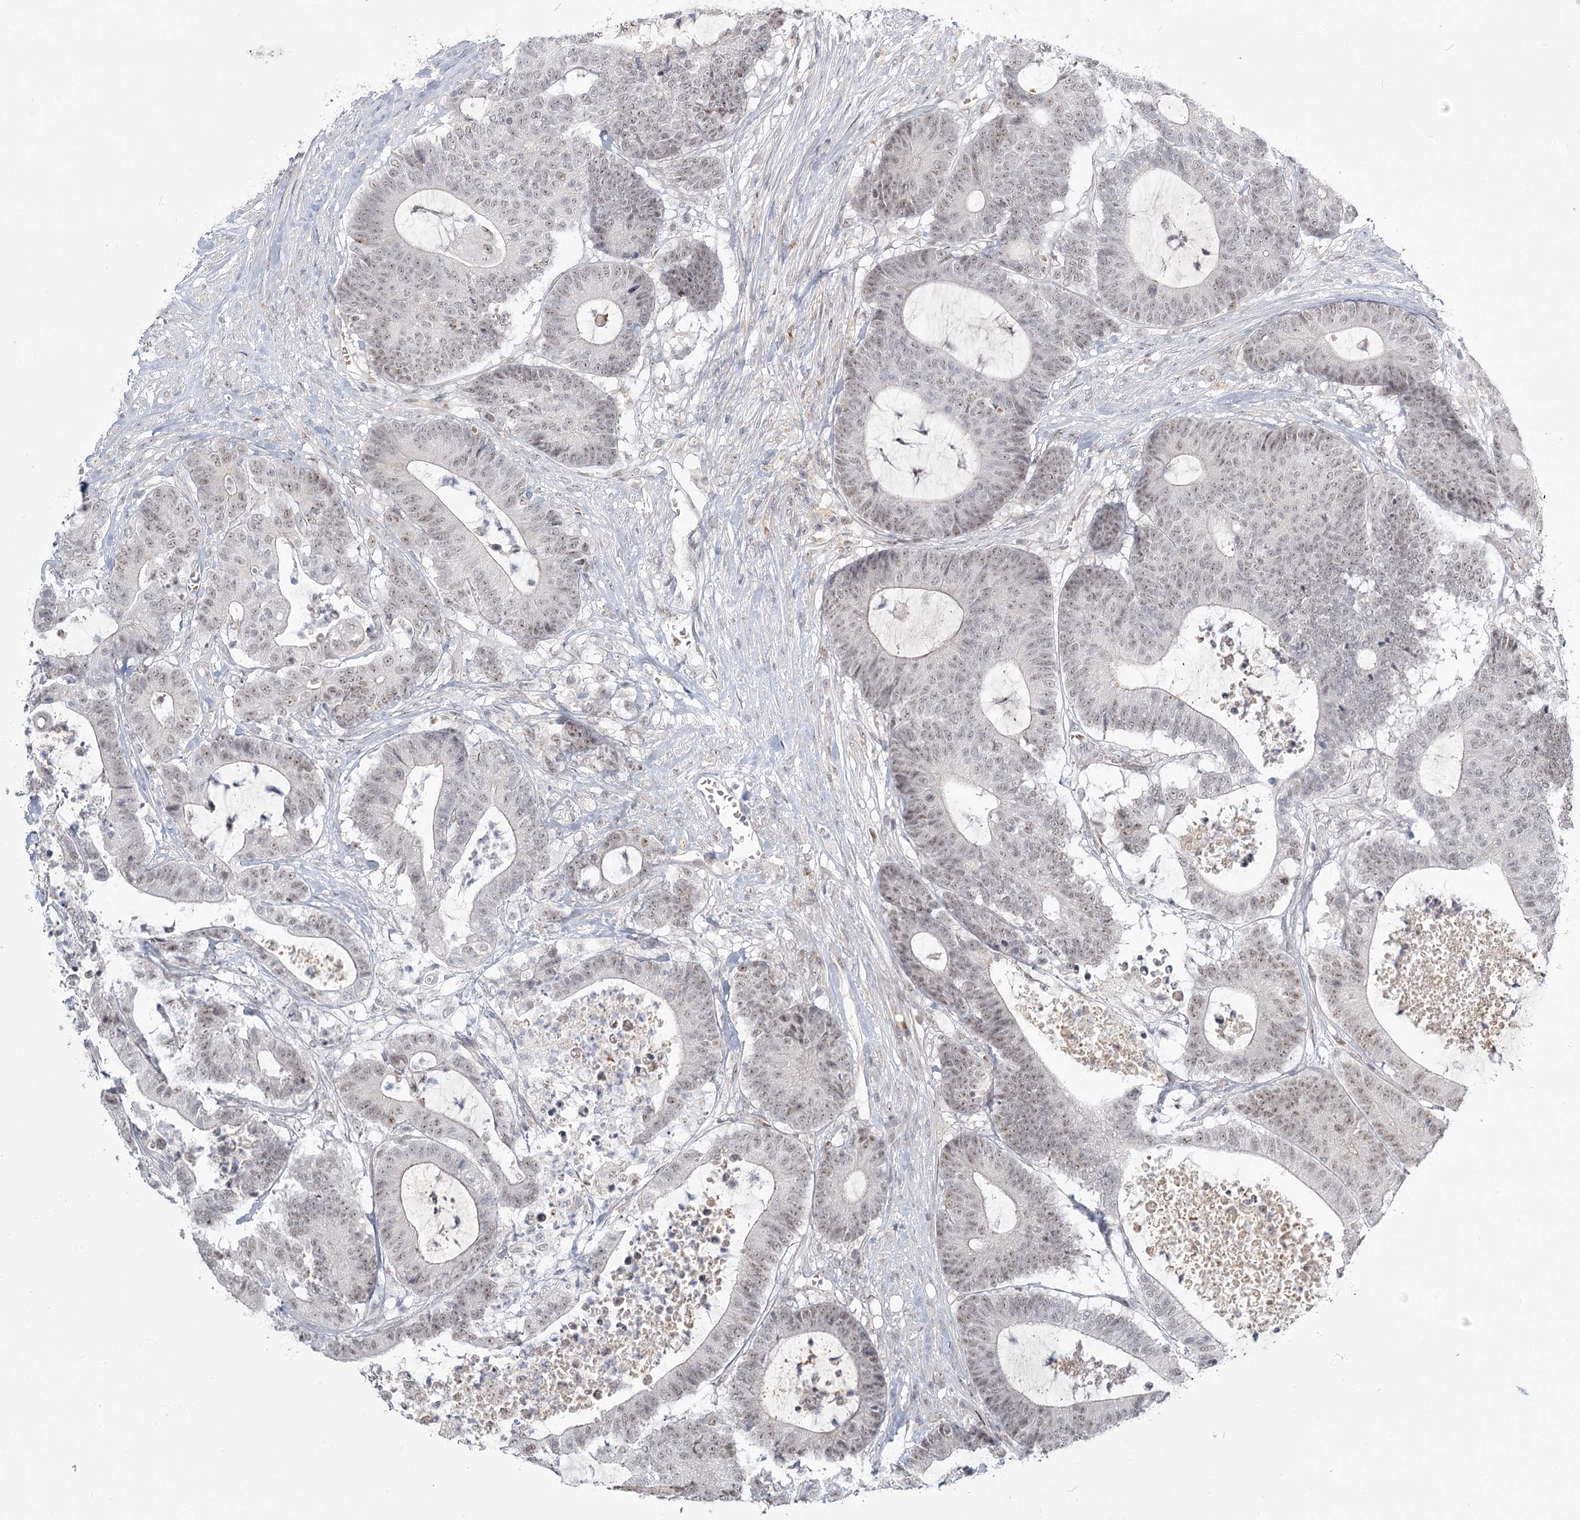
{"staining": {"intensity": "weak", "quantity": ">75%", "location": "nuclear"}, "tissue": "colorectal cancer", "cell_type": "Tumor cells", "image_type": "cancer", "snomed": [{"axis": "morphology", "description": "Adenocarcinoma, NOS"}, {"axis": "topography", "description": "Colon"}], "caption": "Colorectal cancer (adenocarcinoma) stained for a protein (brown) displays weak nuclear positive expression in approximately >75% of tumor cells.", "gene": "EXOSC7", "patient": {"sex": "female", "age": 84}}